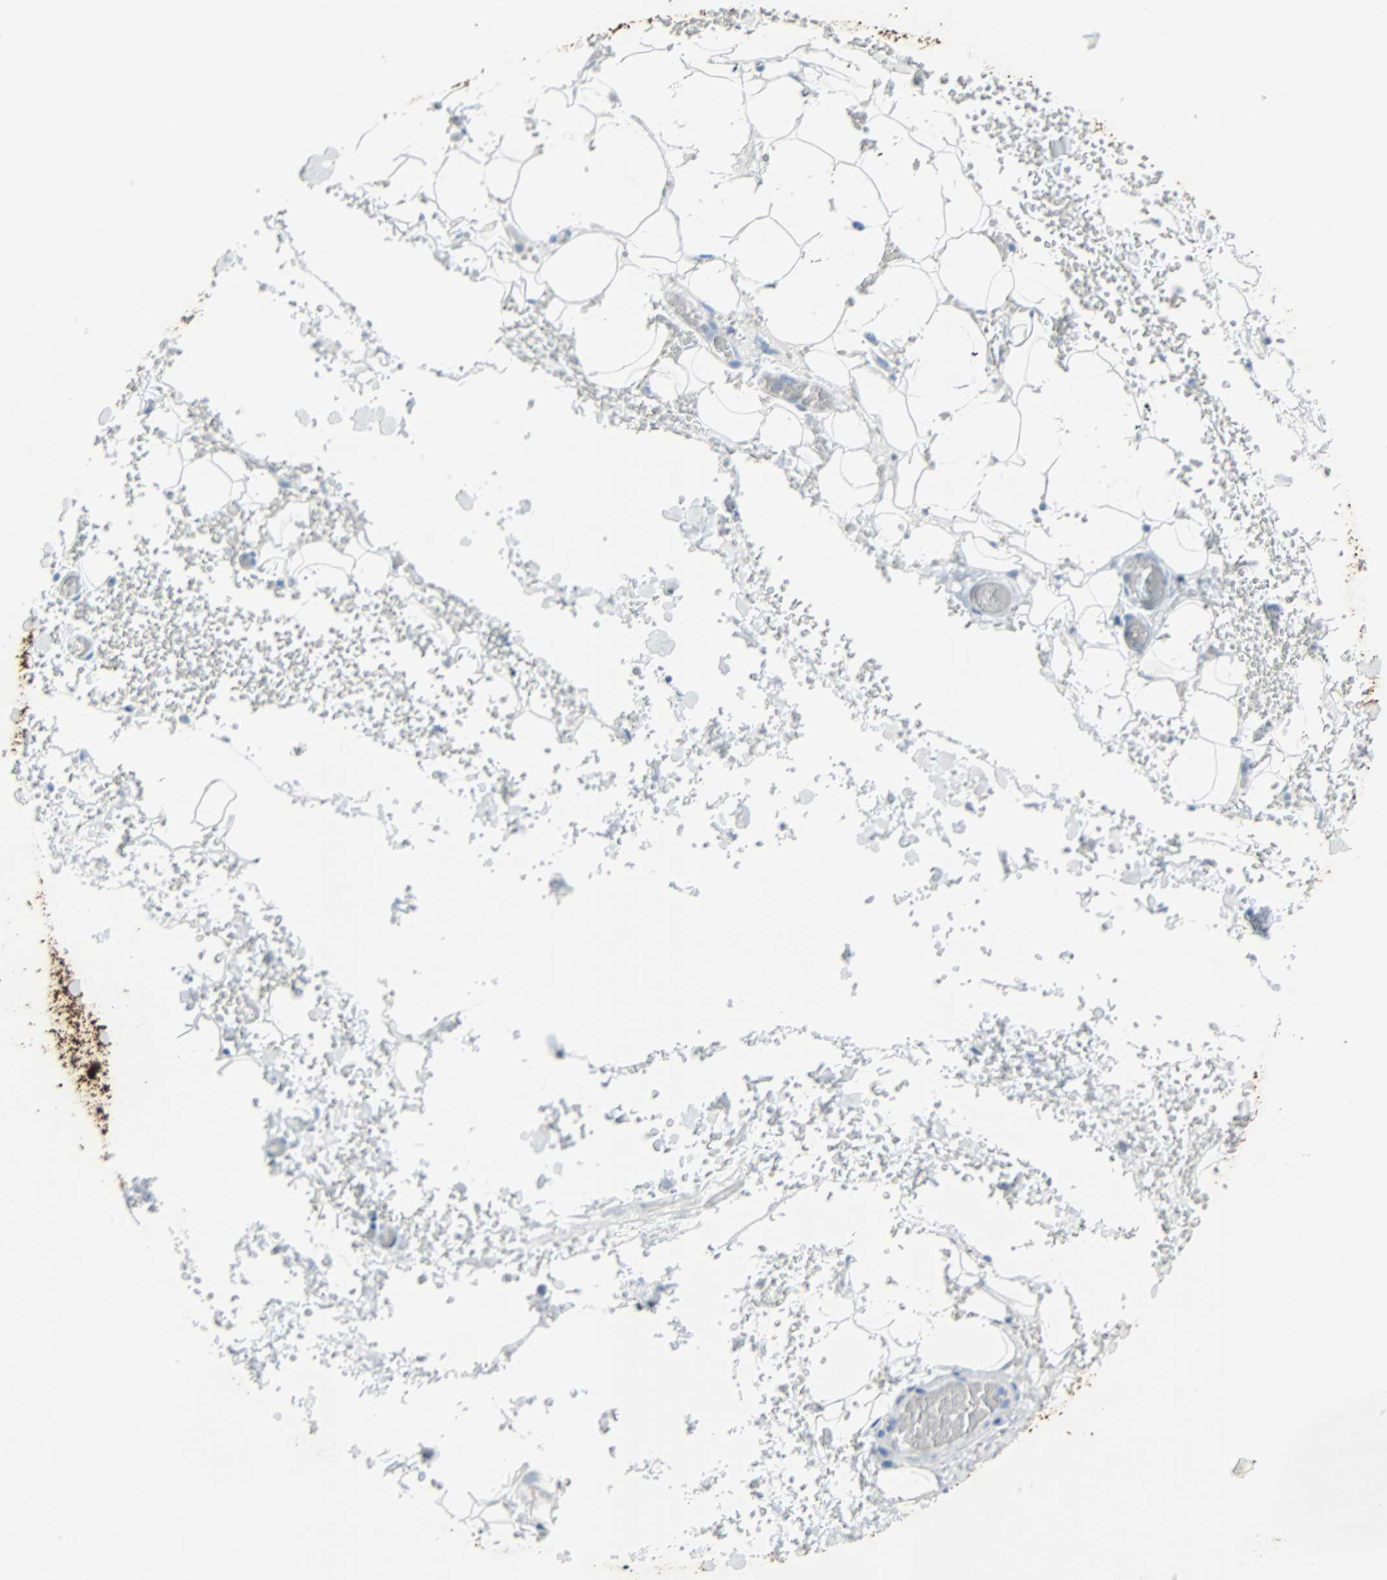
{"staining": {"intensity": "negative", "quantity": "none", "location": "none"}, "tissue": "adipose tissue", "cell_type": "Adipocytes", "image_type": "normal", "snomed": [{"axis": "morphology", "description": "Normal tissue, NOS"}, {"axis": "morphology", "description": "Inflammation, NOS"}, {"axis": "topography", "description": "Breast"}], "caption": "Unremarkable adipose tissue was stained to show a protein in brown. There is no significant positivity in adipocytes. Brightfield microscopy of immunohistochemistry stained with DAB (3,3'-diaminobenzidine) (brown) and hematoxylin (blue), captured at high magnification.", "gene": "STX1A", "patient": {"sex": "female", "age": 65}}